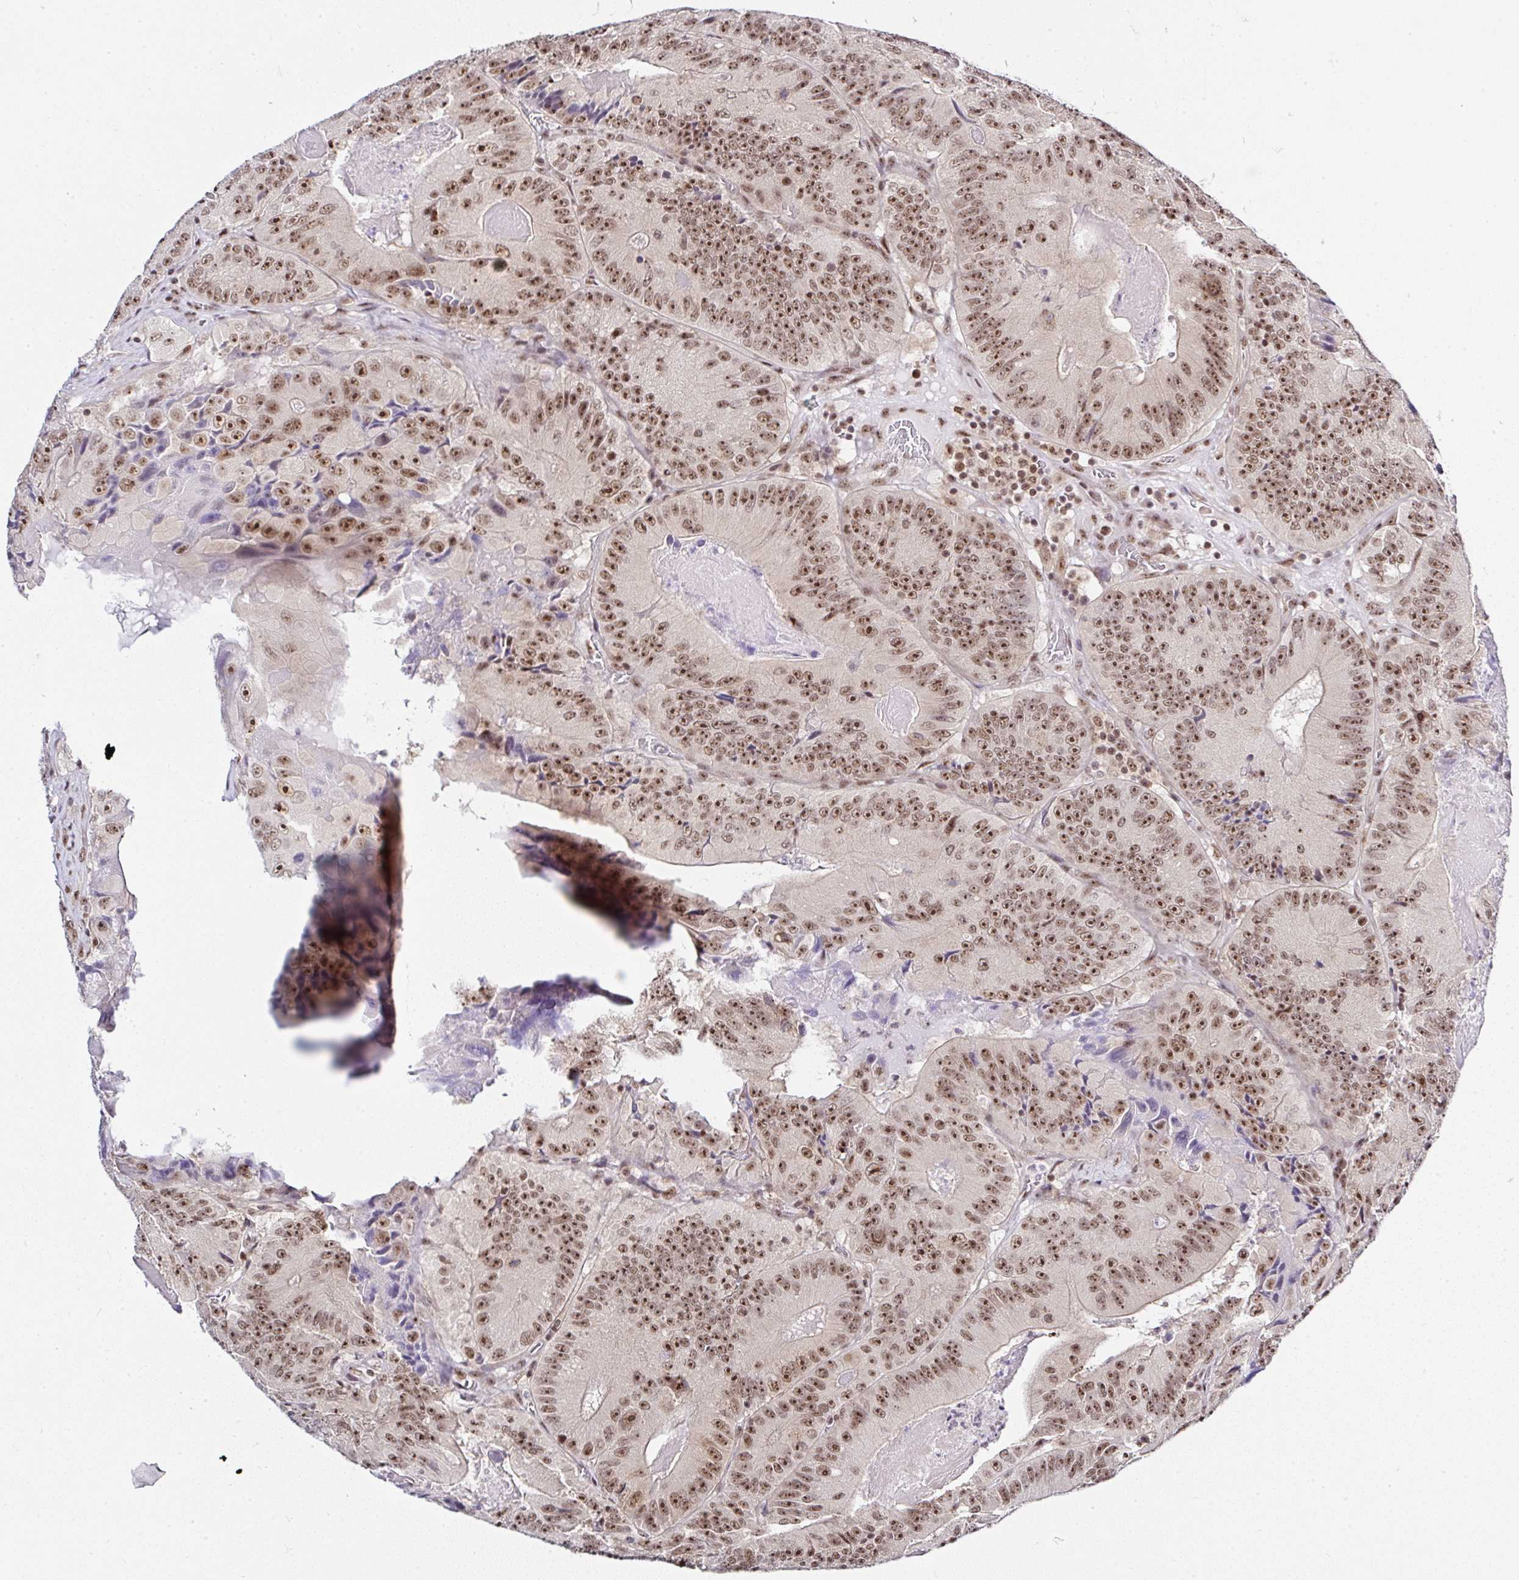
{"staining": {"intensity": "moderate", "quantity": ">75%", "location": "nuclear"}, "tissue": "colorectal cancer", "cell_type": "Tumor cells", "image_type": "cancer", "snomed": [{"axis": "morphology", "description": "Adenocarcinoma, NOS"}, {"axis": "topography", "description": "Colon"}], "caption": "A medium amount of moderate nuclear staining is appreciated in approximately >75% of tumor cells in colorectal adenocarcinoma tissue.", "gene": "PTPN2", "patient": {"sex": "female", "age": 86}}